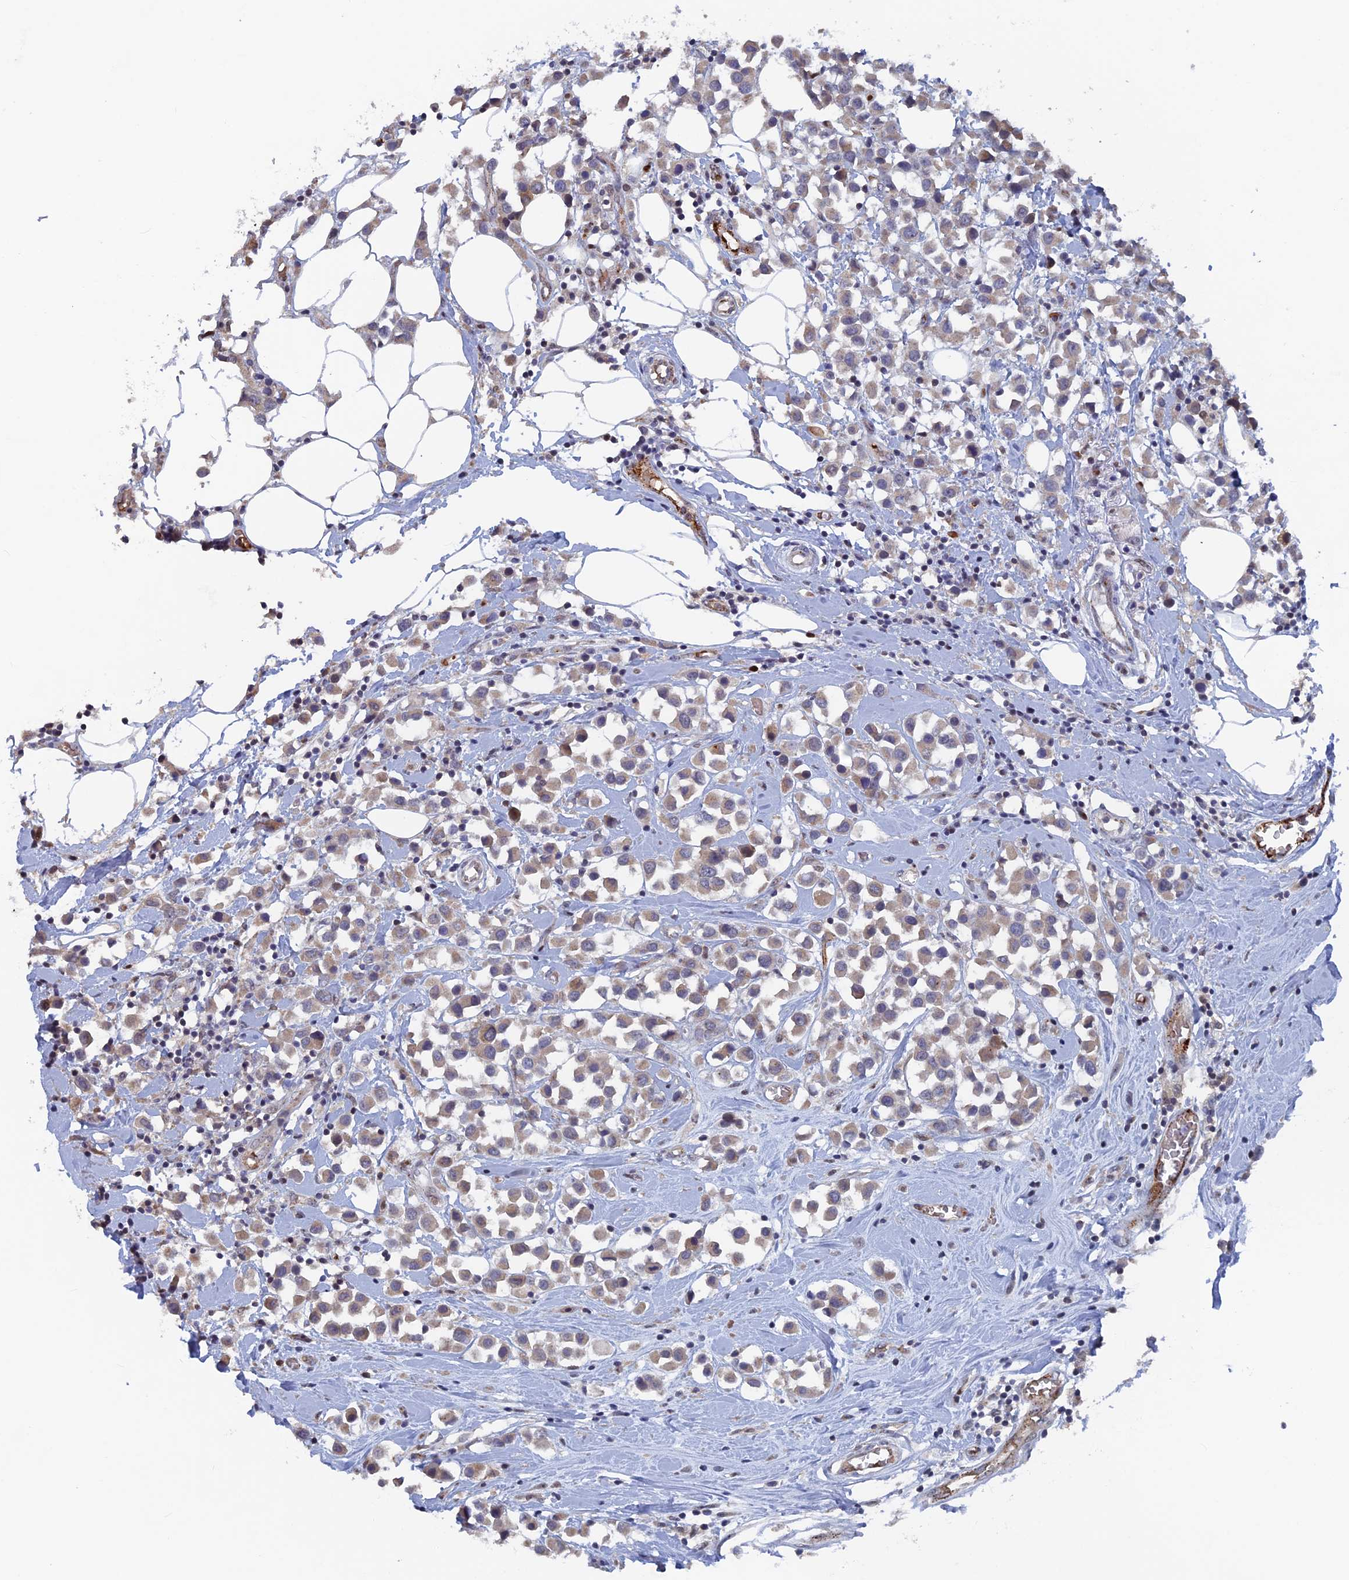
{"staining": {"intensity": "moderate", "quantity": ">75%", "location": "cytoplasmic/membranous"}, "tissue": "breast cancer", "cell_type": "Tumor cells", "image_type": "cancer", "snomed": [{"axis": "morphology", "description": "Duct carcinoma"}, {"axis": "topography", "description": "Breast"}], "caption": "Breast infiltrating ductal carcinoma was stained to show a protein in brown. There is medium levels of moderate cytoplasmic/membranous positivity in about >75% of tumor cells.", "gene": "SH3D21", "patient": {"sex": "female", "age": 61}}